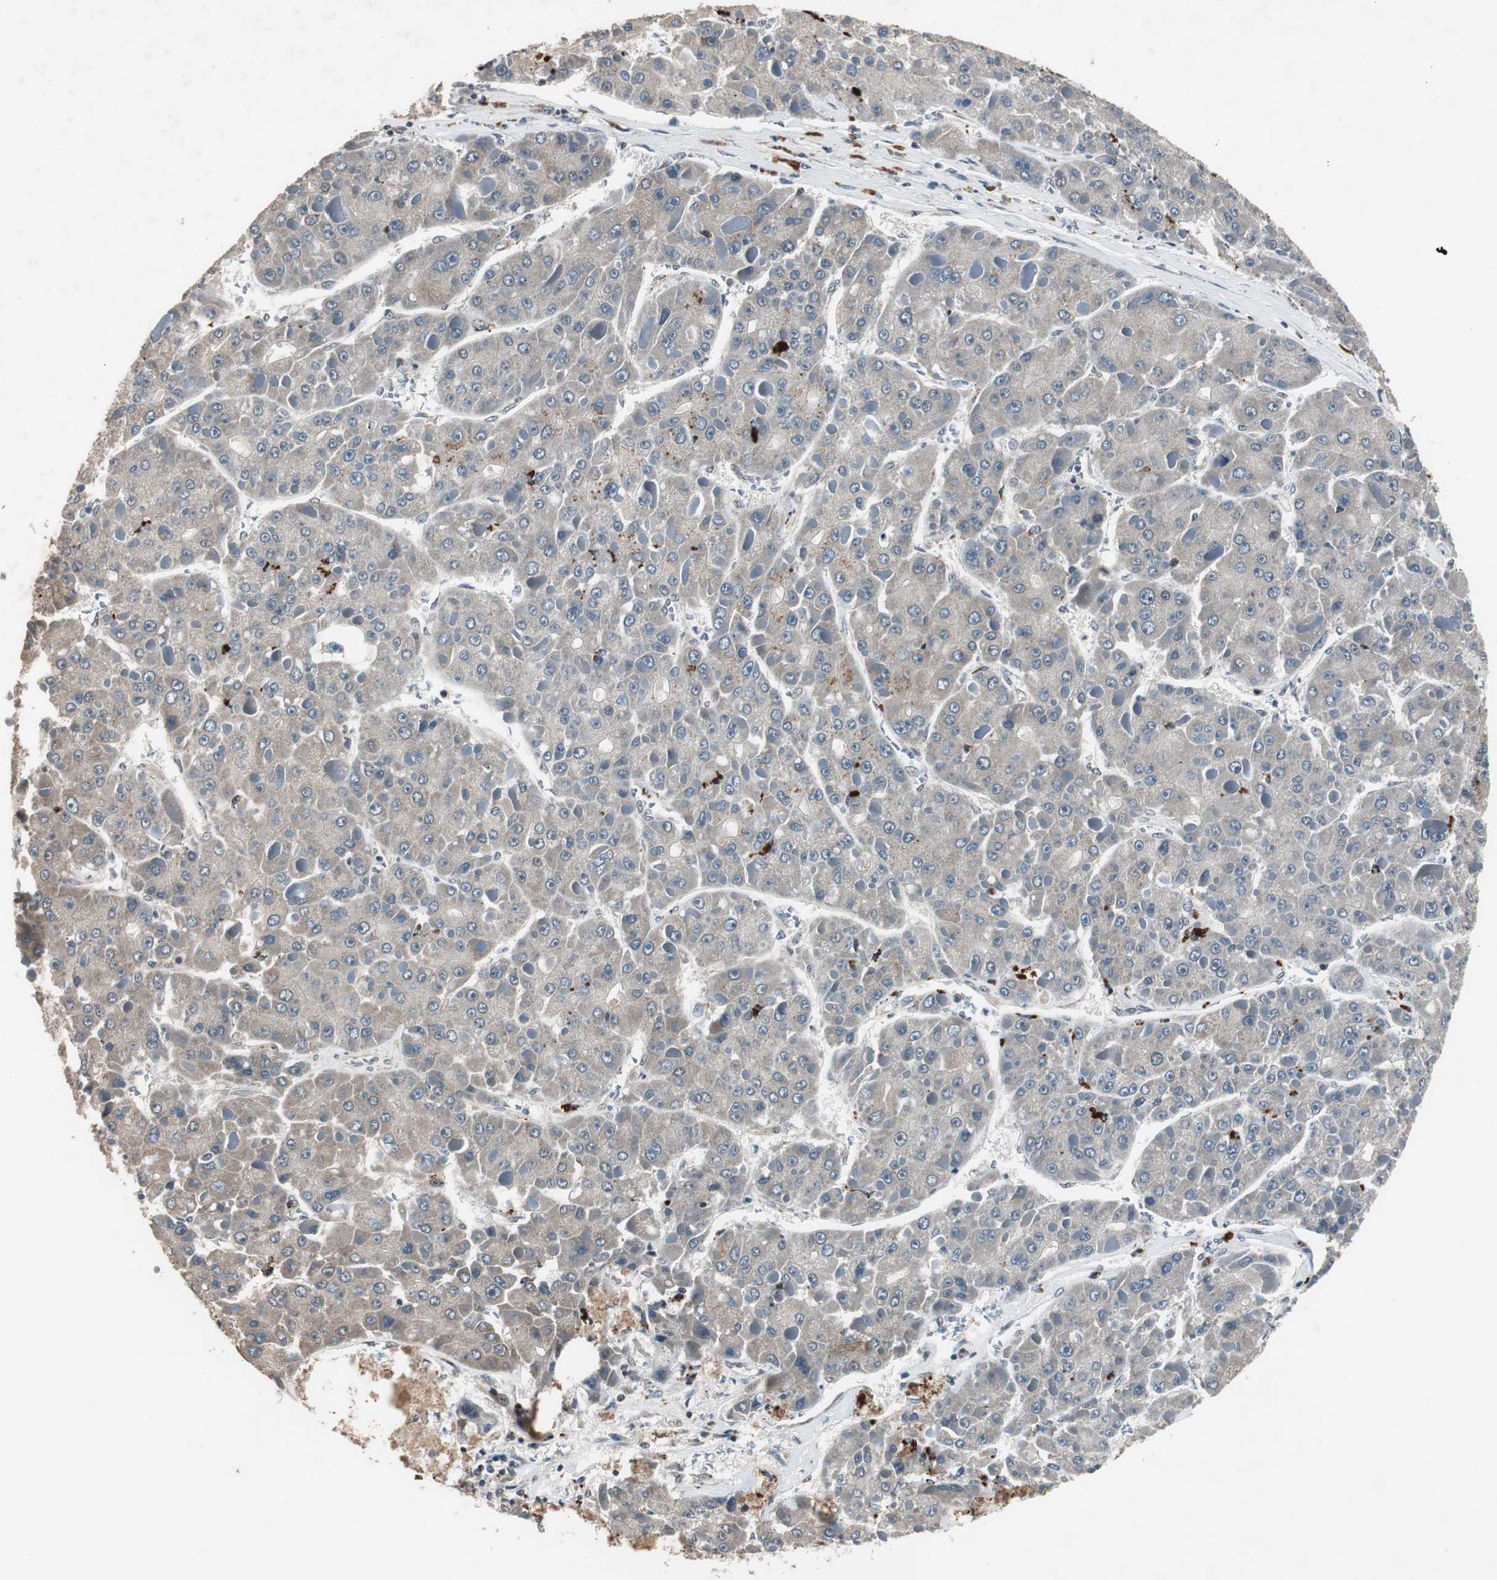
{"staining": {"intensity": "negative", "quantity": "none", "location": "none"}, "tissue": "liver cancer", "cell_type": "Tumor cells", "image_type": "cancer", "snomed": [{"axis": "morphology", "description": "Carcinoma, Hepatocellular, NOS"}, {"axis": "topography", "description": "Liver"}], "caption": "Immunohistochemistry photomicrograph of hepatocellular carcinoma (liver) stained for a protein (brown), which exhibits no staining in tumor cells.", "gene": "BOLA1", "patient": {"sex": "female", "age": 73}}